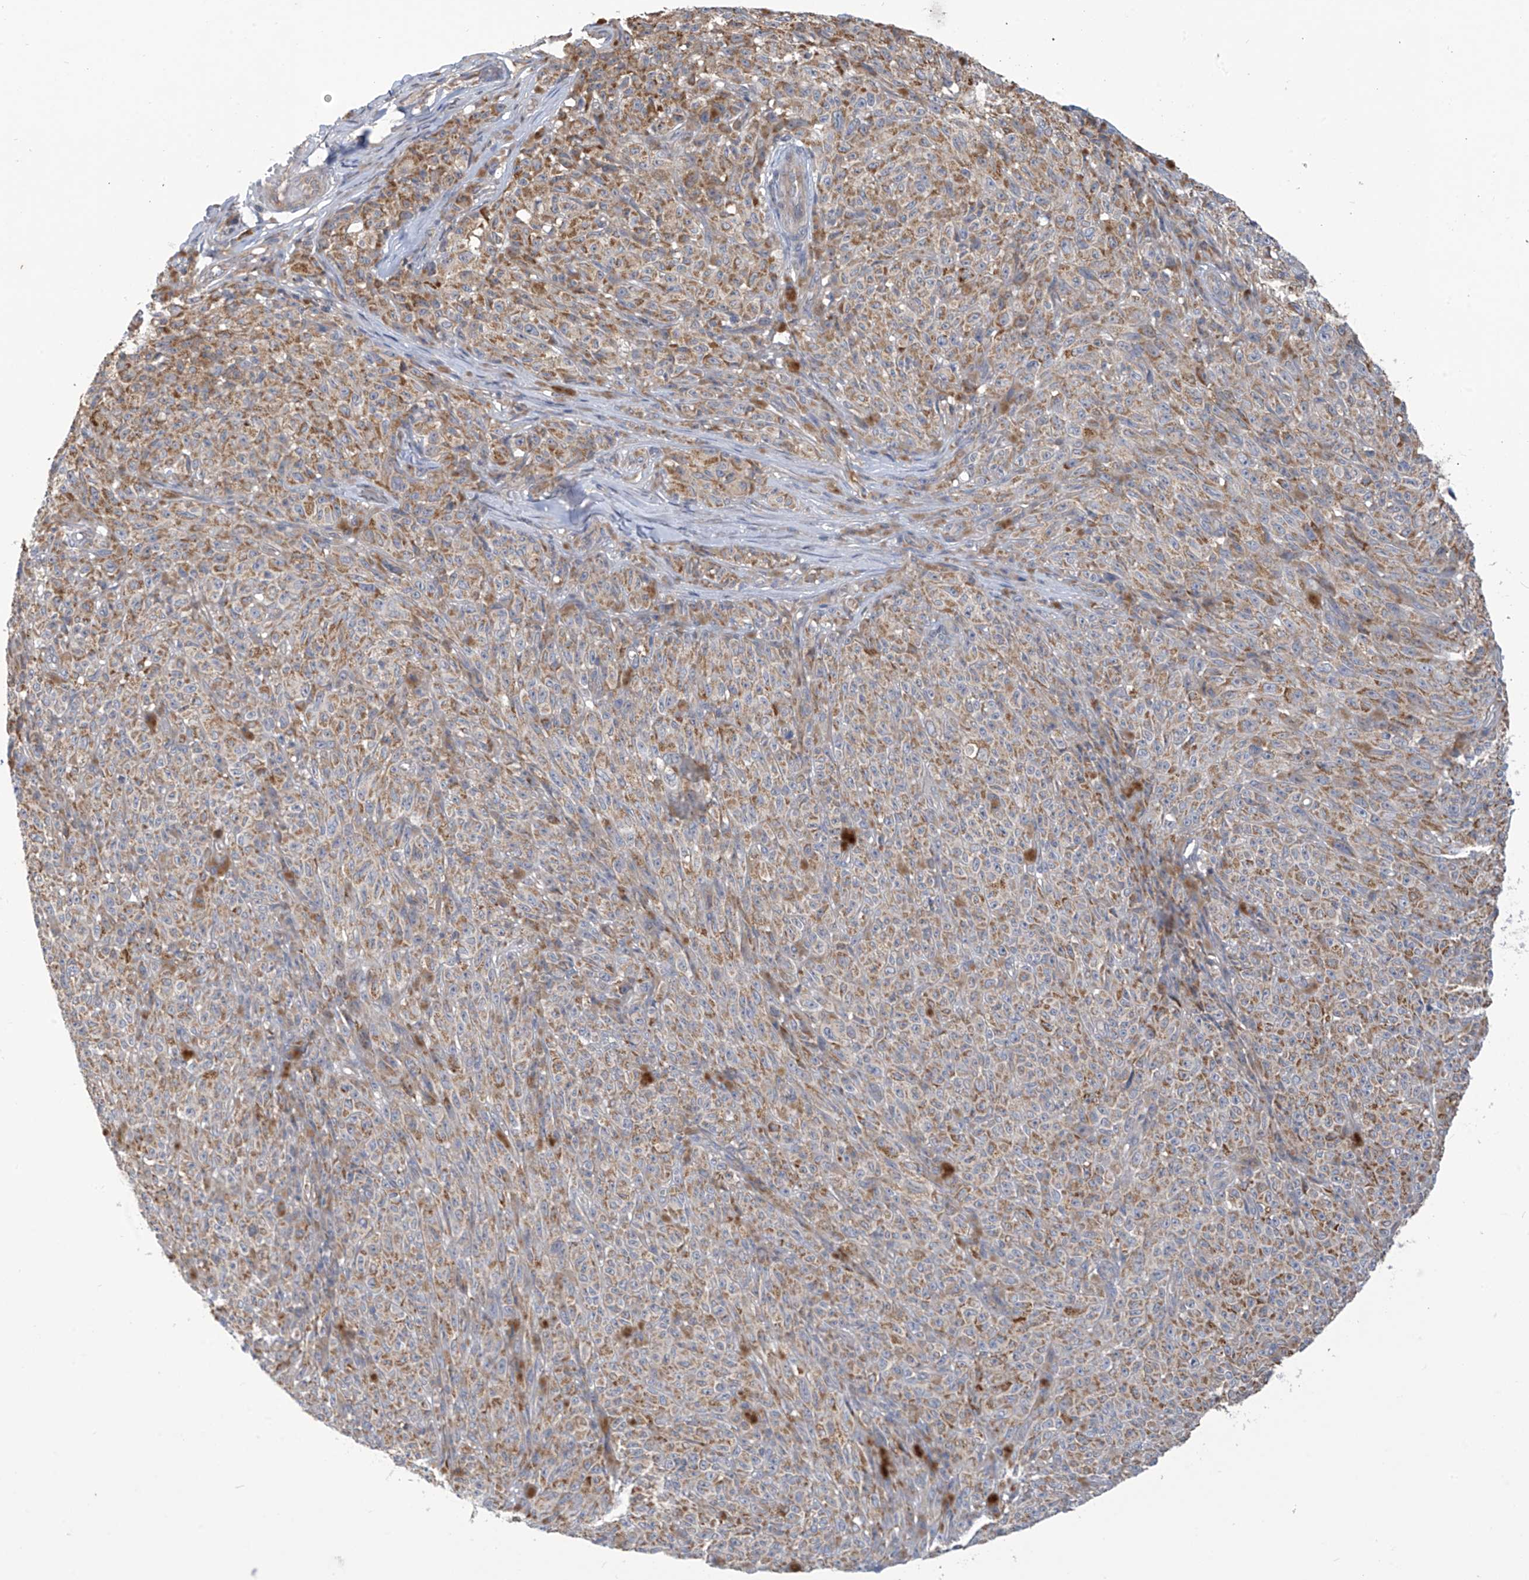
{"staining": {"intensity": "moderate", "quantity": ">75%", "location": "cytoplasmic/membranous"}, "tissue": "melanoma", "cell_type": "Tumor cells", "image_type": "cancer", "snomed": [{"axis": "morphology", "description": "Malignant melanoma, NOS"}, {"axis": "topography", "description": "Skin"}], "caption": "Protein staining of melanoma tissue shows moderate cytoplasmic/membranous positivity in approximately >75% of tumor cells.", "gene": "SCGB1D2", "patient": {"sex": "female", "age": 82}}